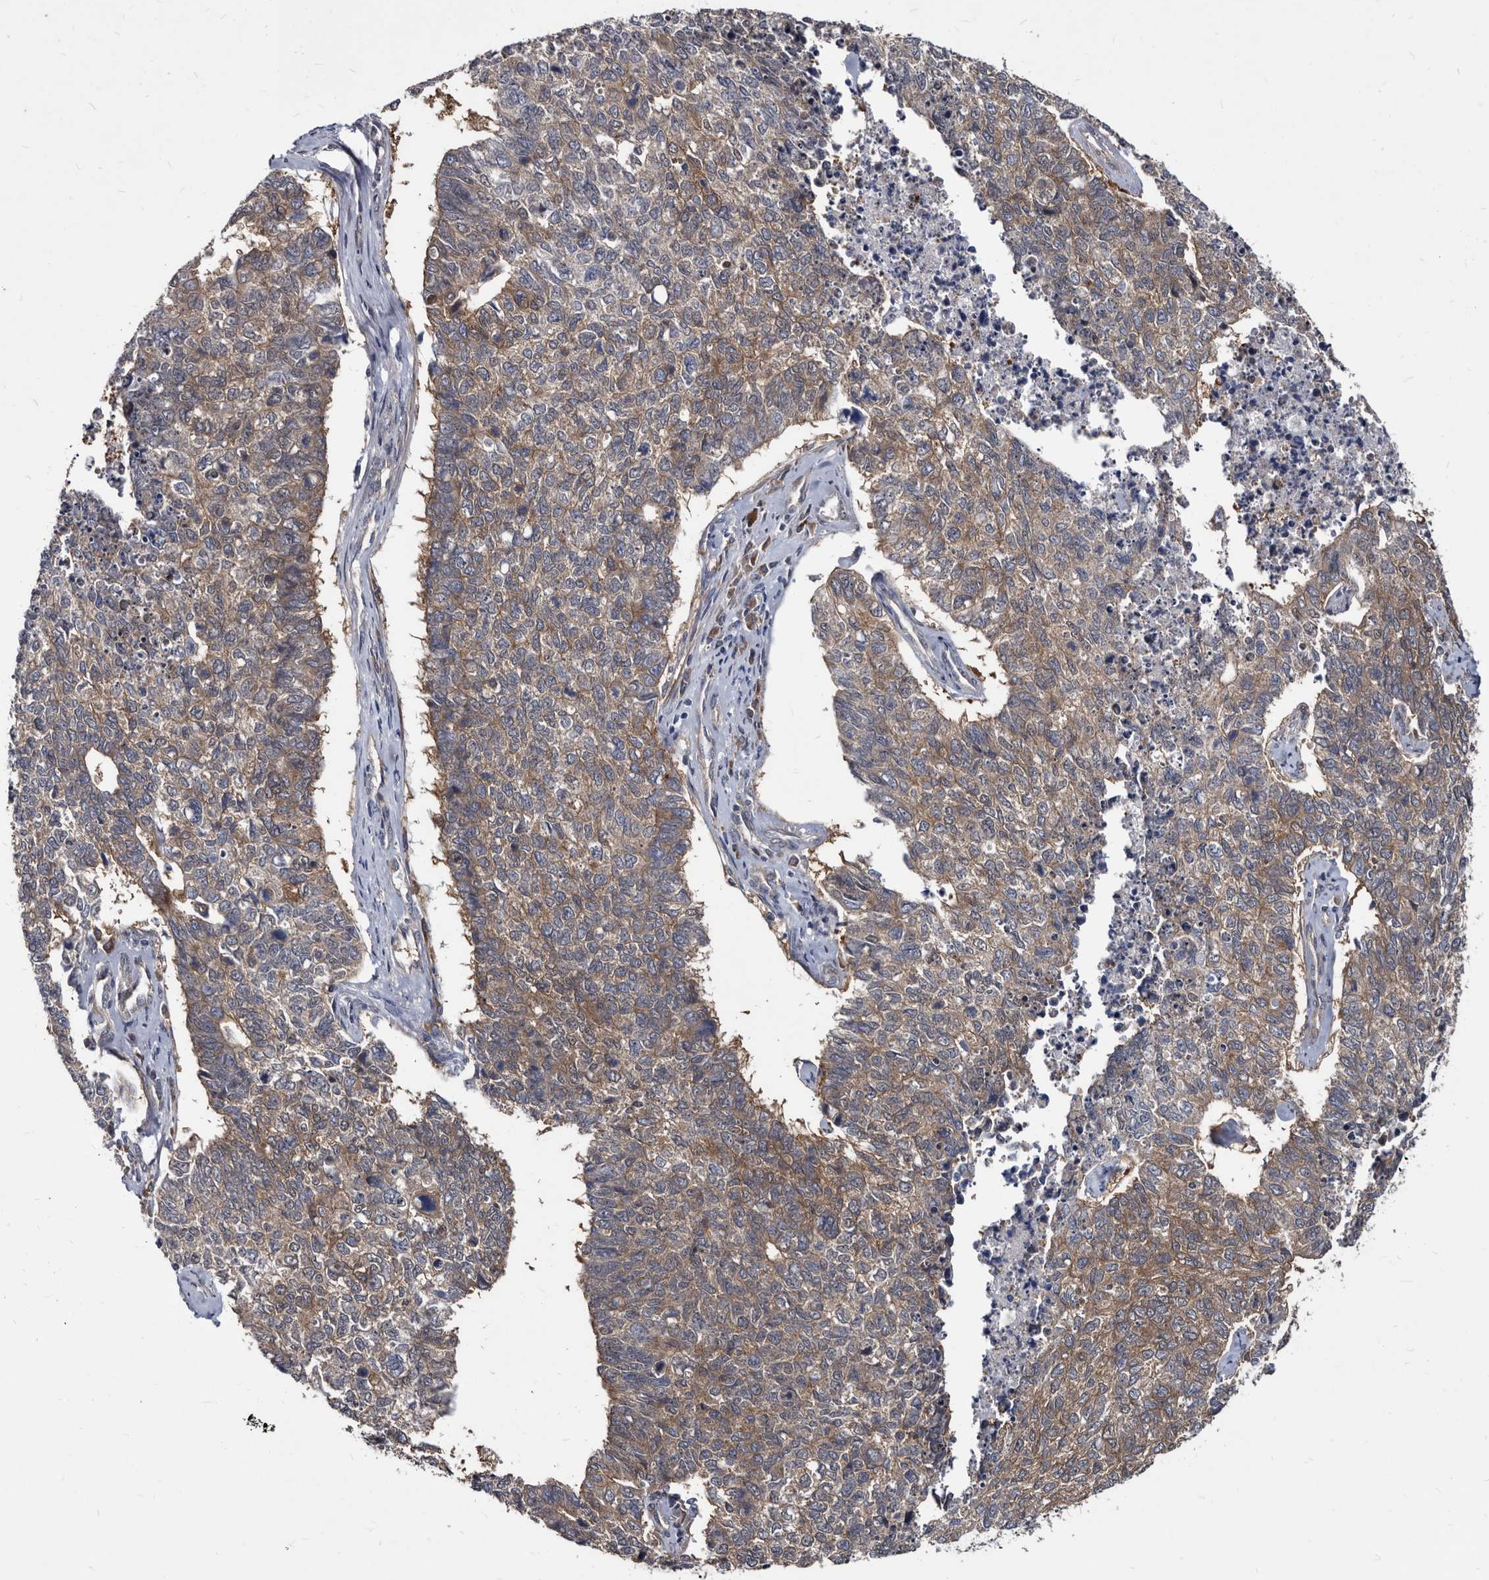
{"staining": {"intensity": "moderate", "quantity": ">75%", "location": "cytoplasmic/membranous"}, "tissue": "cervical cancer", "cell_type": "Tumor cells", "image_type": "cancer", "snomed": [{"axis": "morphology", "description": "Squamous cell carcinoma, NOS"}, {"axis": "topography", "description": "Cervix"}], "caption": "Moderate cytoplasmic/membranous staining for a protein is identified in about >75% of tumor cells of cervical cancer (squamous cell carcinoma) using IHC.", "gene": "ABCF2", "patient": {"sex": "female", "age": 63}}